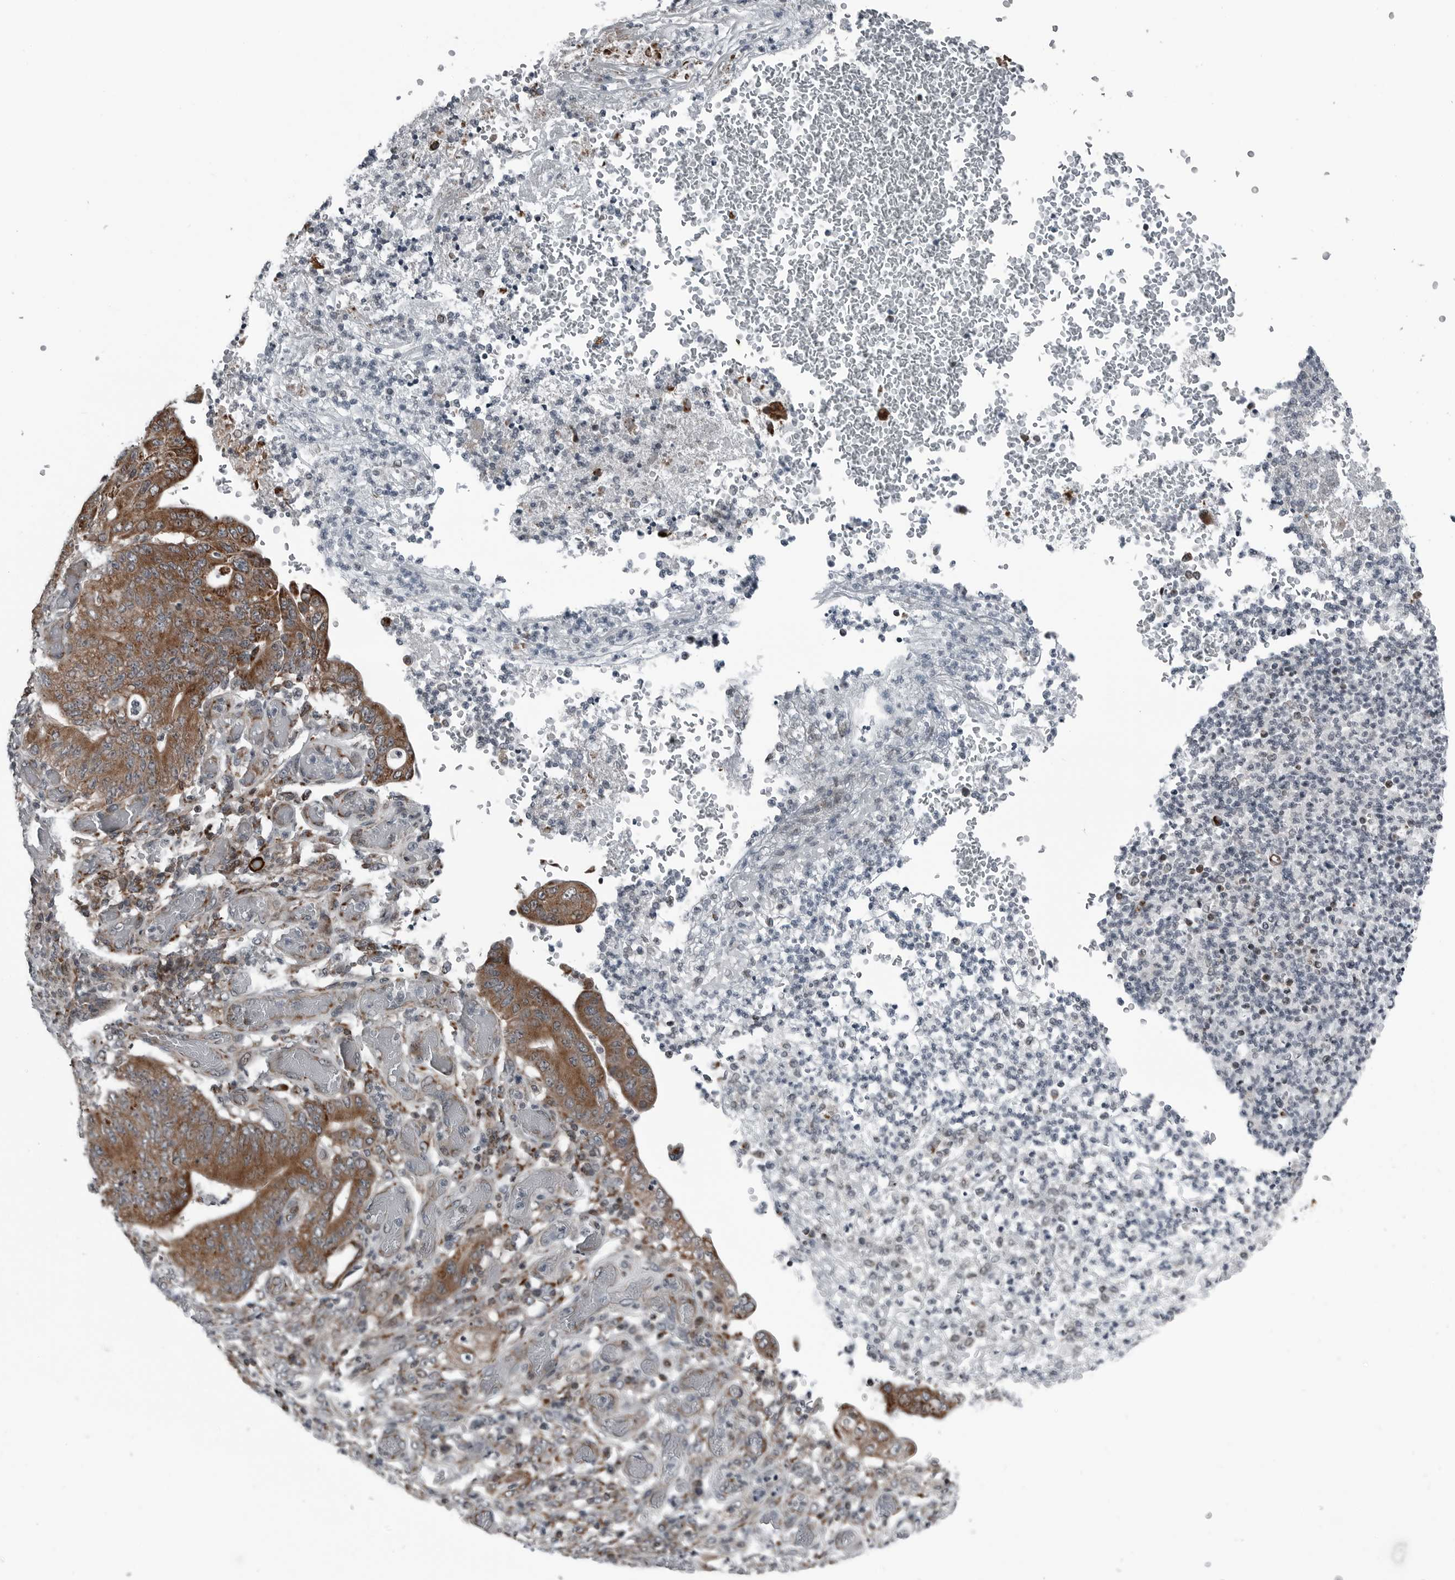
{"staining": {"intensity": "moderate", "quantity": ">75%", "location": "cytoplasmic/membranous"}, "tissue": "stomach cancer", "cell_type": "Tumor cells", "image_type": "cancer", "snomed": [{"axis": "morphology", "description": "Adenocarcinoma, NOS"}, {"axis": "topography", "description": "Stomach"}], "caption": "Brown immunohistochemical staining in stomach cancer (adenocarcinoma) shows moderate cytoplasmic/membranous staining in approximately >75% of tumor cells.", "gene": "GAK", "patient": {"sex": "female", "age": 73}}